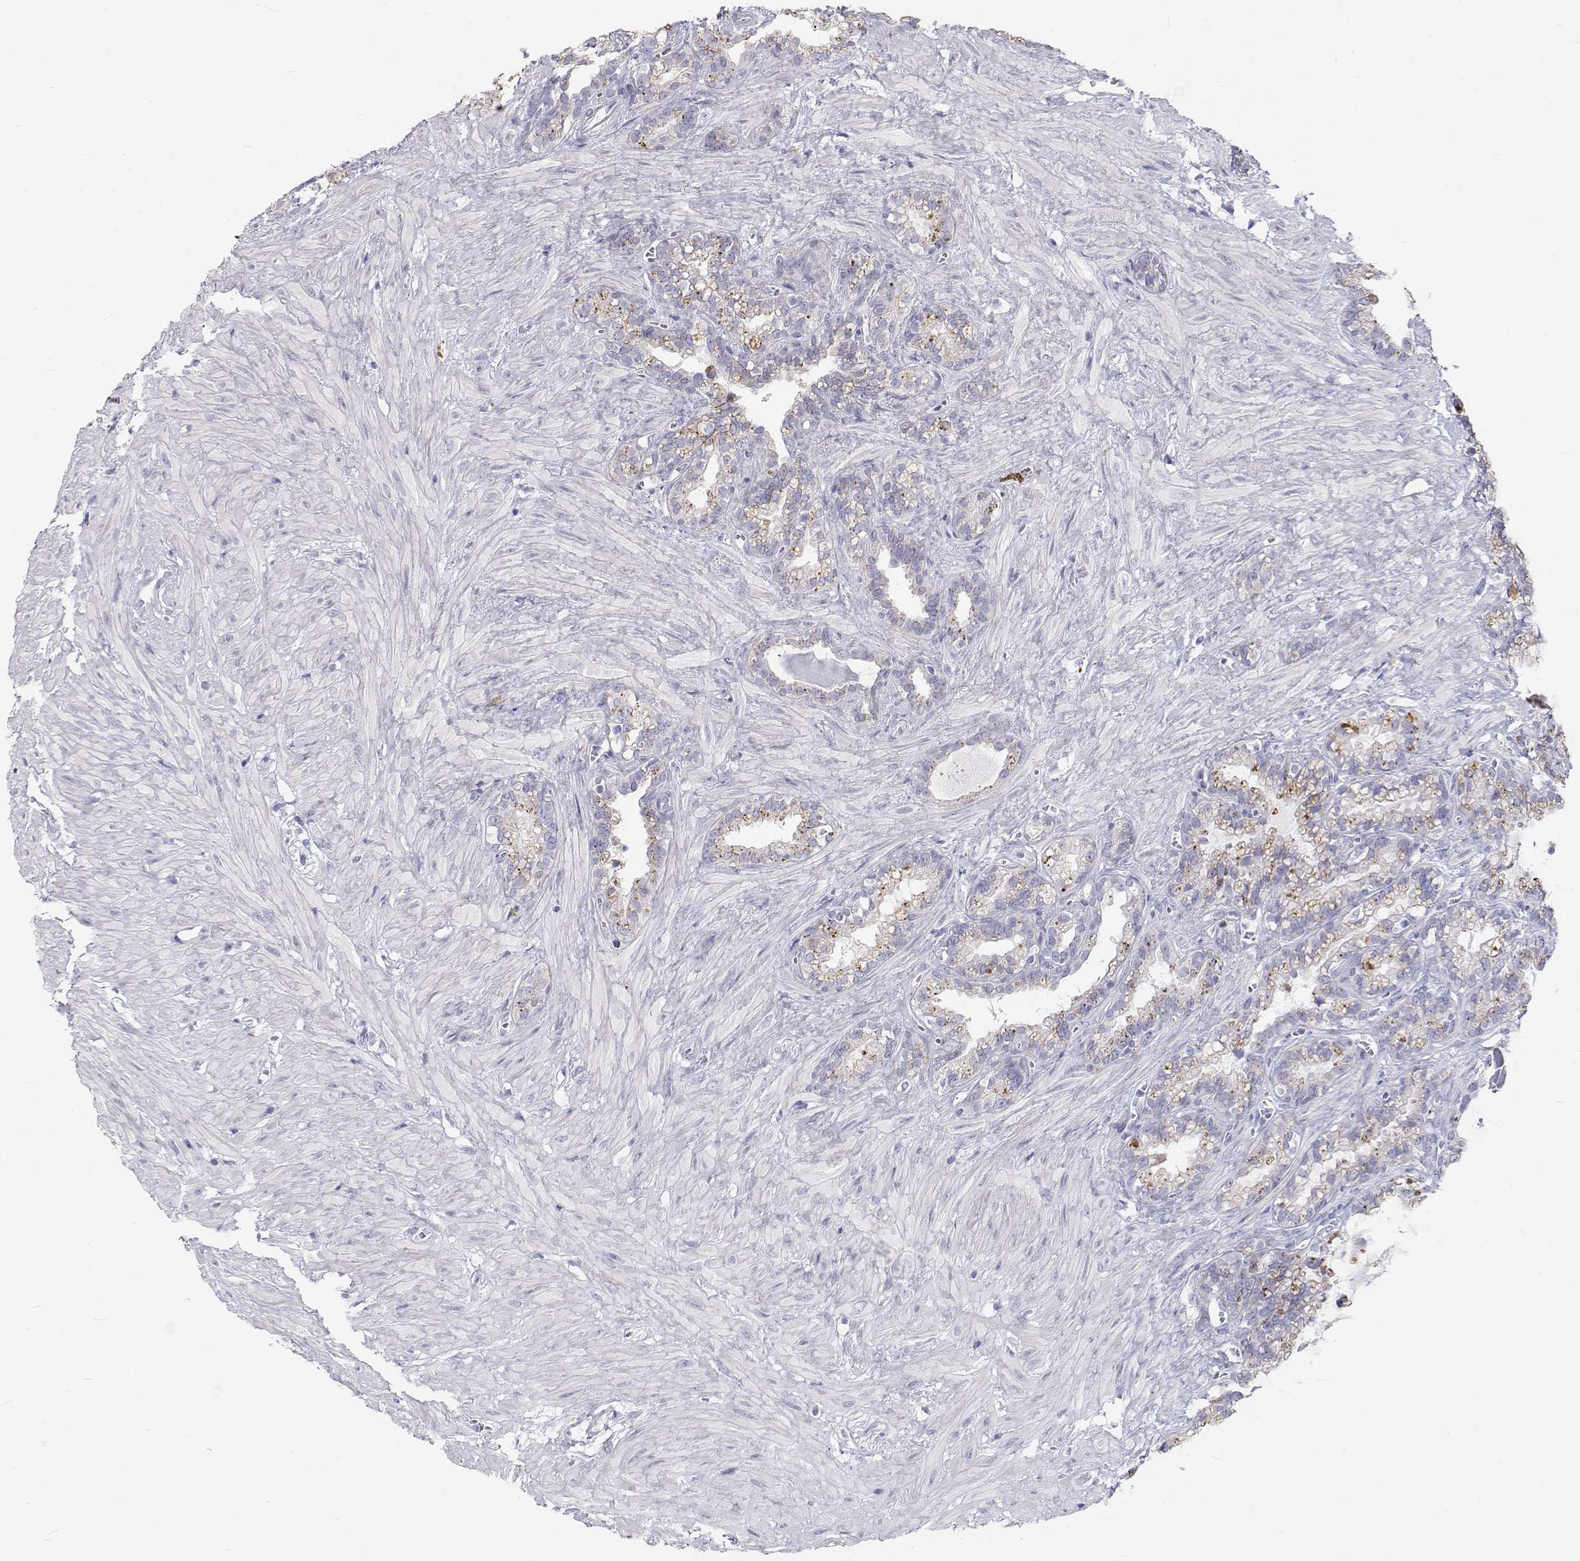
{"staining": {"intensity": "moderate", "quantity": "<25%", "location": "cytoplasmic/membranous"}, "tissue": "seminal vesicle", "cell_type": "Glandular cells", "image_type": "normal", "snomed": [{"axis": "morphology", "description": "Normal tissue, NOS"}, {"axis": "topography", "description": "Seminal veicle"}], "caption": "This is a histology image of immunohistochemistry staining of unremarkable seminal vesicle, which shows moderate positivity in the cytoplasmic/membranous of glandular cells.", "gene": "NCR2", "patient": {"sex": "male", "age": 76}}